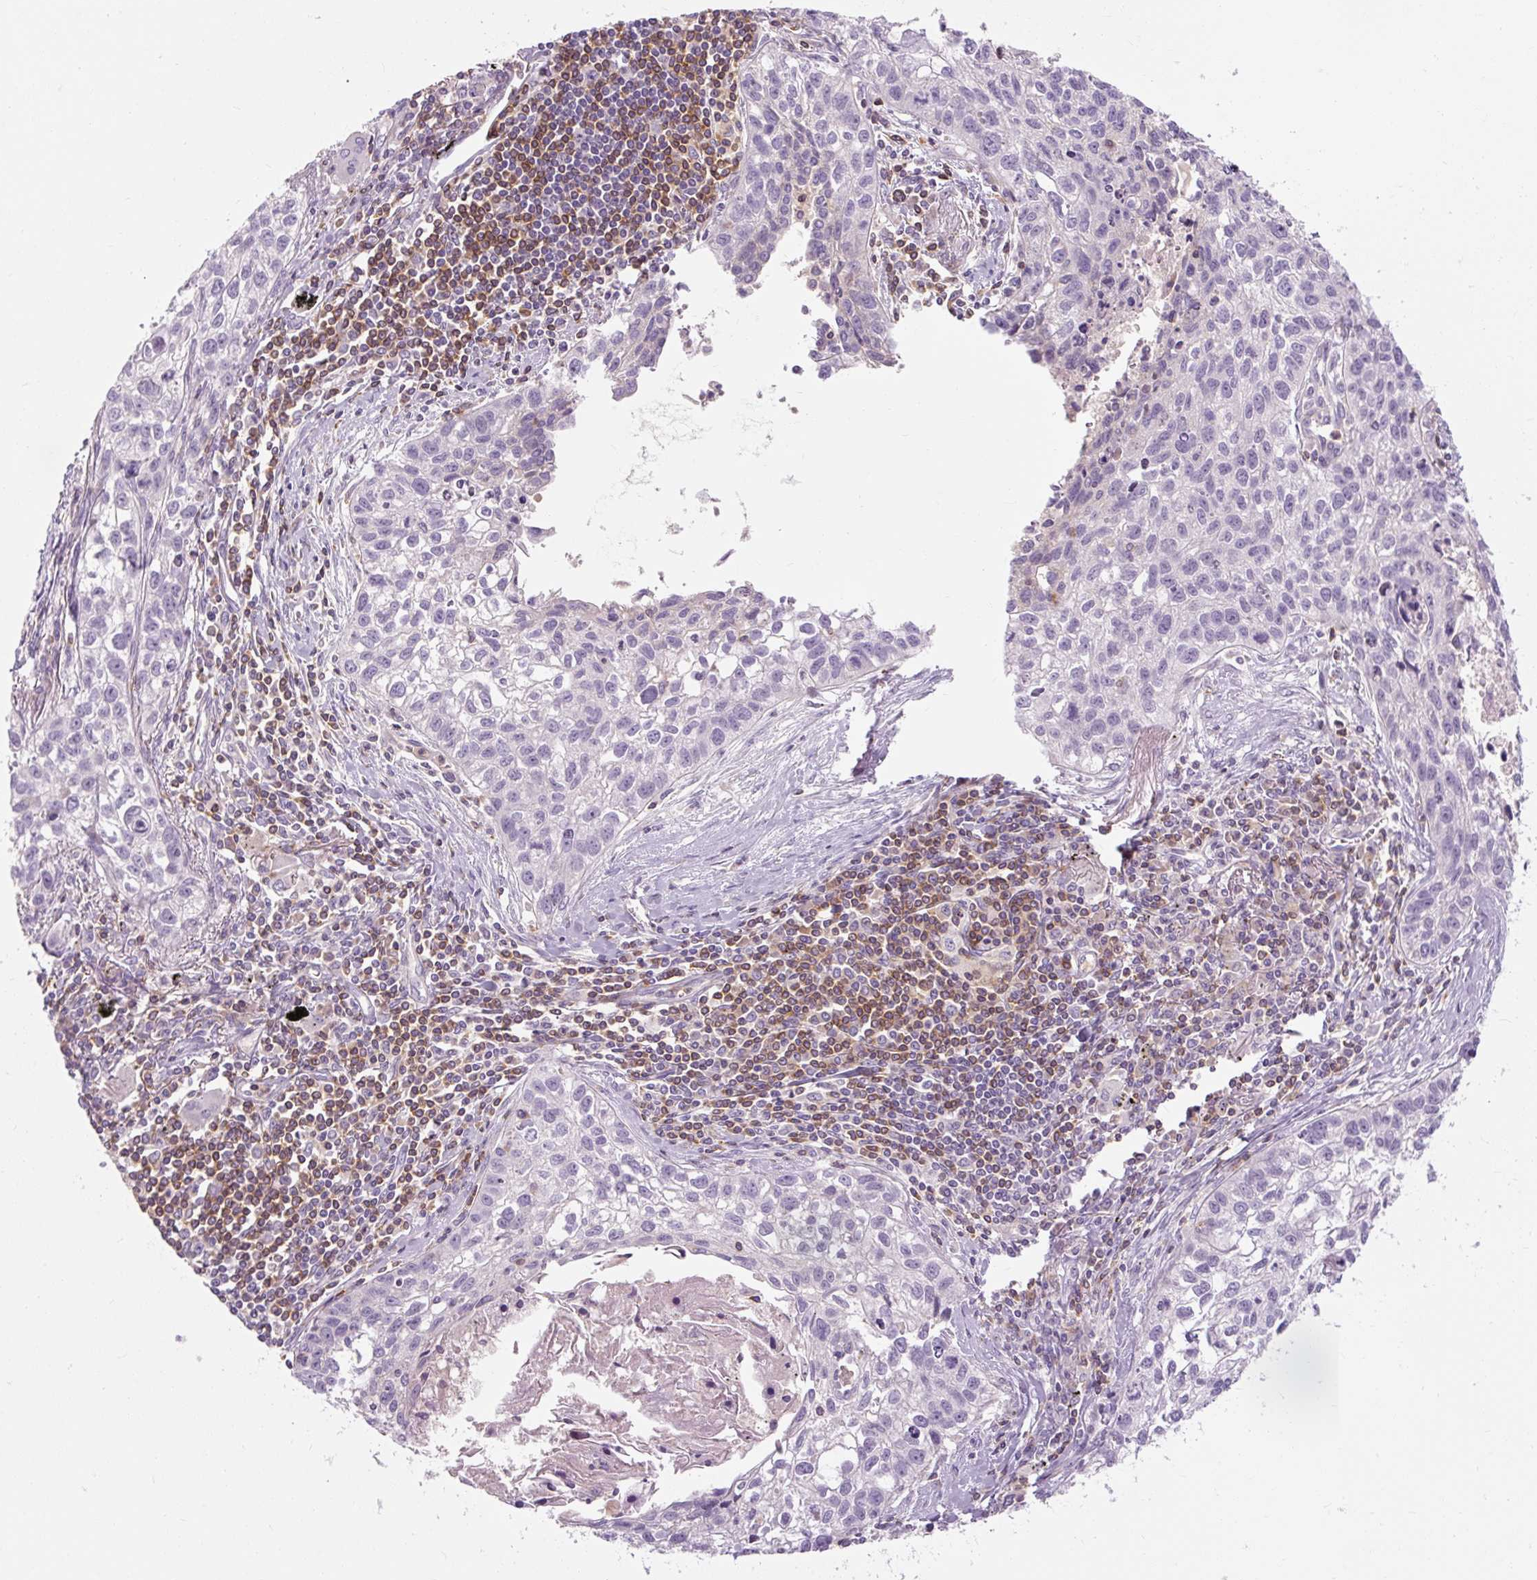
{"staining": {"intensity": "negative", "quantity": "none", "location": "none"}, "tissue": "lung cancer", "cell_type": "Tumor cells", "image_type": "cancer", "snomed": [{"axis": "morphology", "description": "Squamous cell carcinoma, NOS"}, {"axis": "topography", "description": "Lung"}], "caption": "Immunohistochemical staining of human lung cancer (squamous cell carcinoma) displays no significant expression in tumor cells. The staining was performed using DAB to visualize the protein expression in brown, while the nuclei were stained in blue with hematoxylin (Magnification: 20x).", "gene": "TIGD2", "patient": {"sex": "male", "age": 74}}